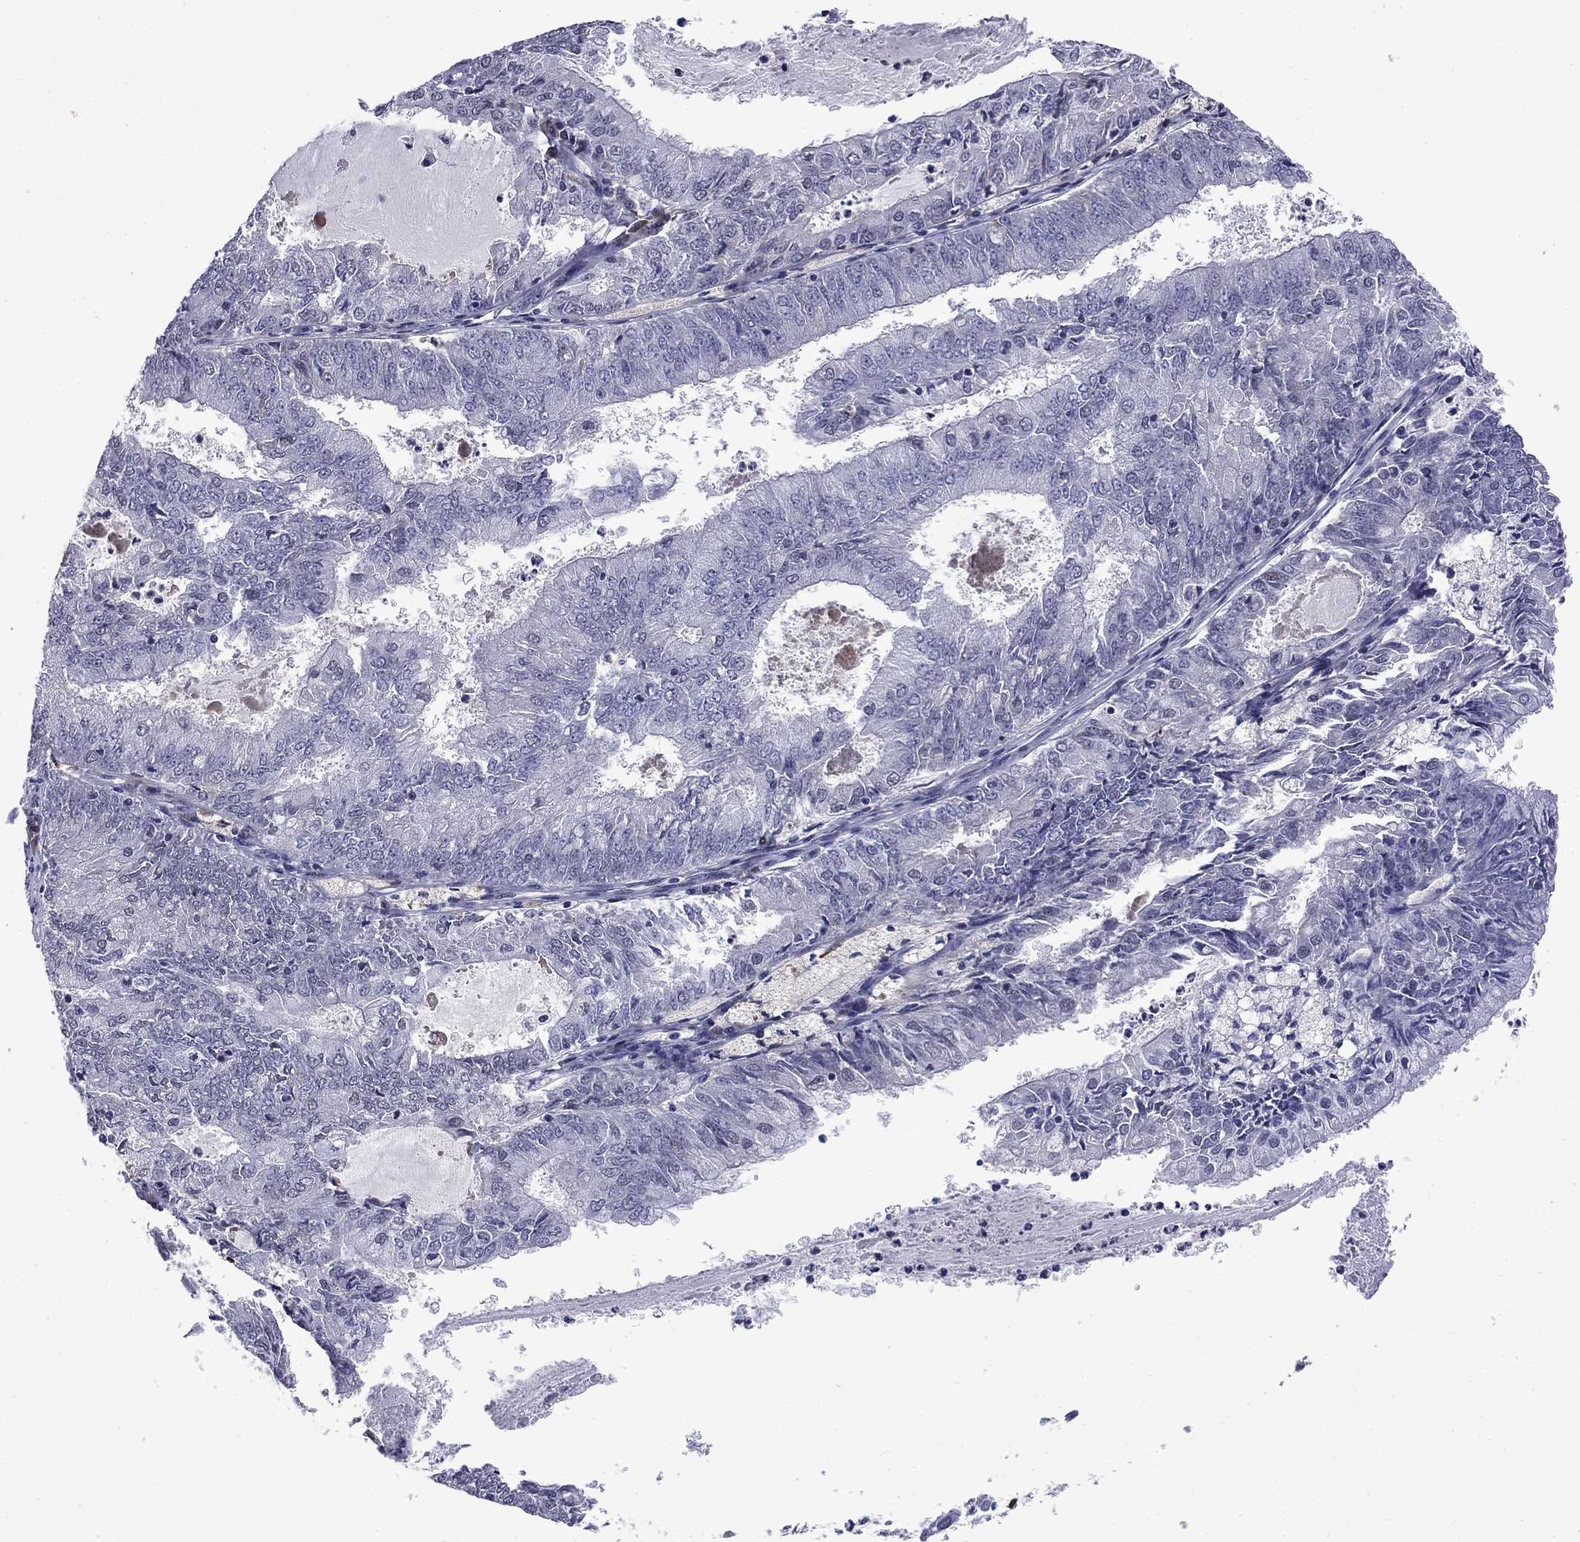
{"staining": {"intensity": "negative", "quantity": "none", "location": "none"}, "tissue": "endometrial cancer", "cell_type": "Tumor cells", "image_type": "cancer", "snomed": [{"axis": "morphology", "description": "Adenocarcinoma, NOS"}, {"axis": "topography", "description": "Endometrium"}], "caption": "Protein analysis of endometrial cancer demonstrates no significant expression in tumor cells.", "gene": "ECM1", "patient": {"sex": "female", "age": 57}}